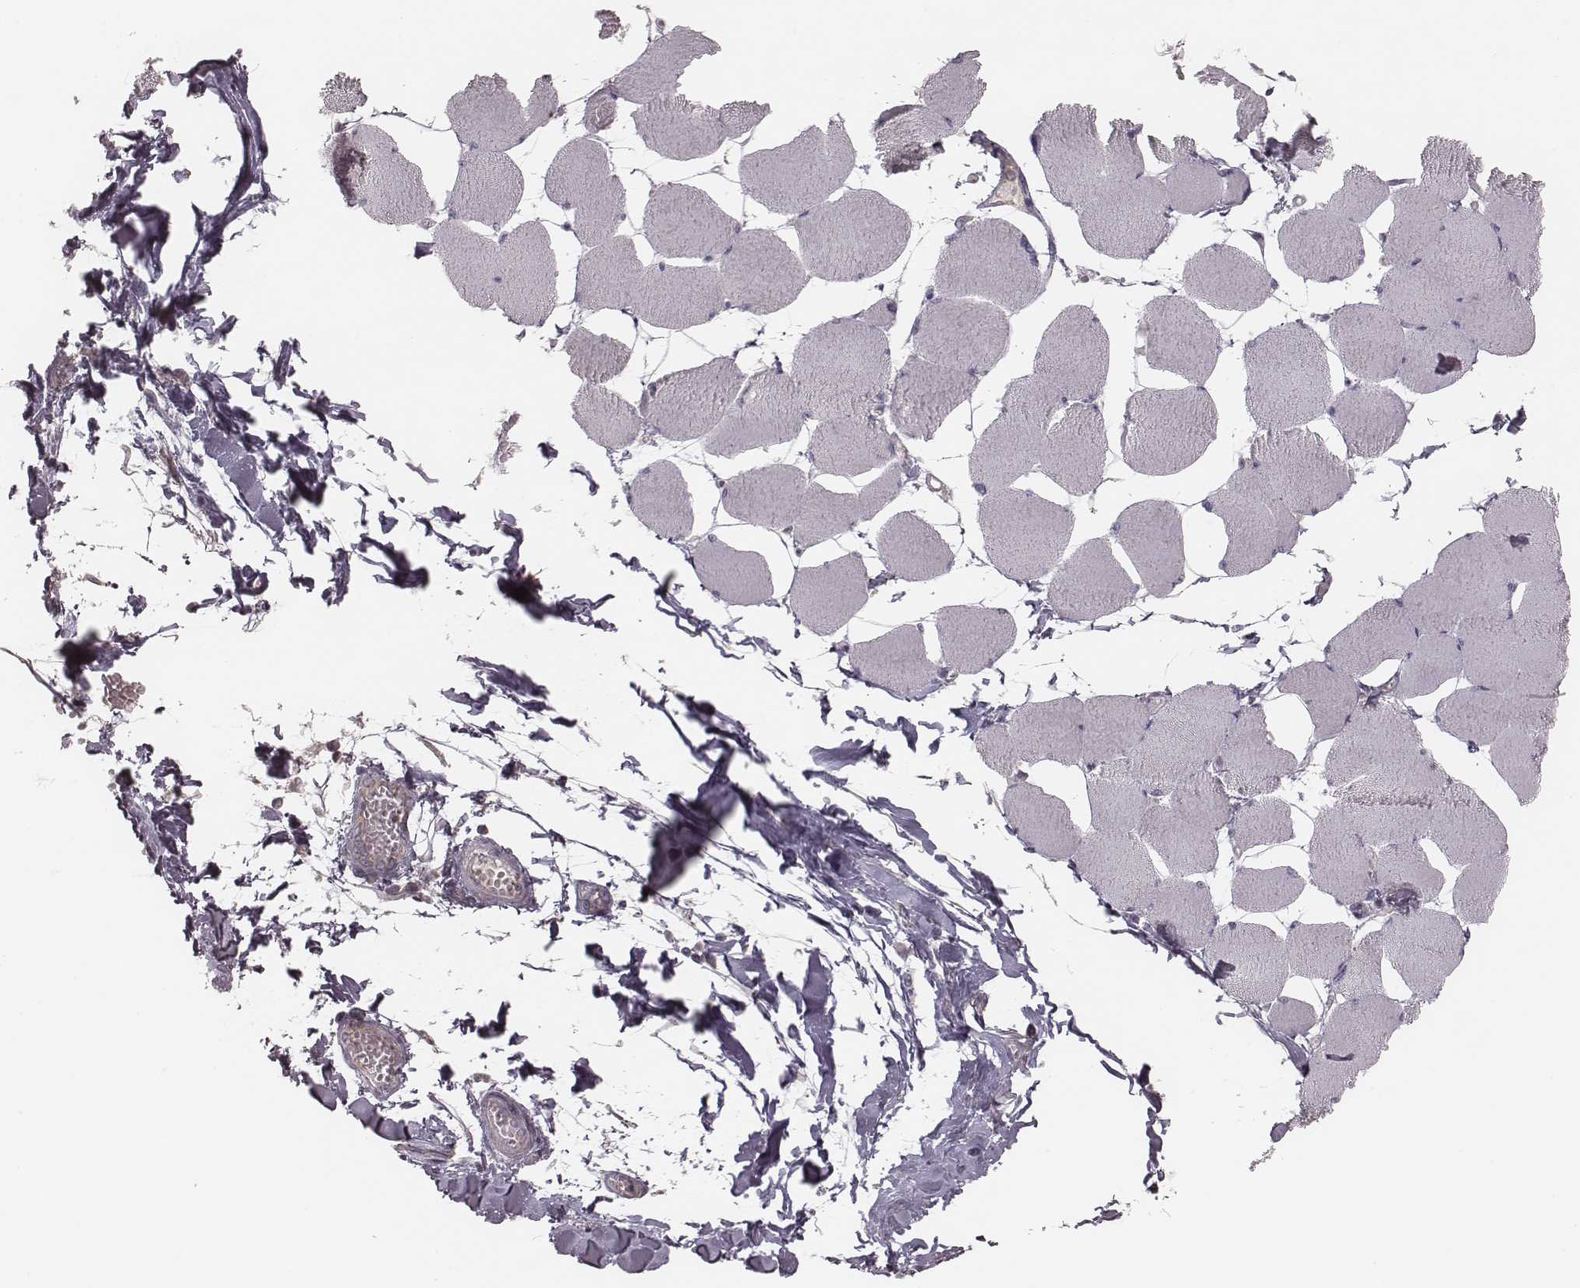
{"staining": {"intensity": "negative", "quantity": "none", "location": "none"}, "tissue": "skeletal muscle", "cell_type": "Myocytes", "image_type": "normal", "snomed": [{"axis": "morphology", "description": "Normal tissue, NOS"}, {"axis": "topography", "description": "Skeletal muscle"}], "caption": "Immunohistochemical staining of unremarkable skeletal muscle reveals no significant expression in myocytes.", "gene": "MRPS27", "patient": {"sex": "female", "age": 75}}